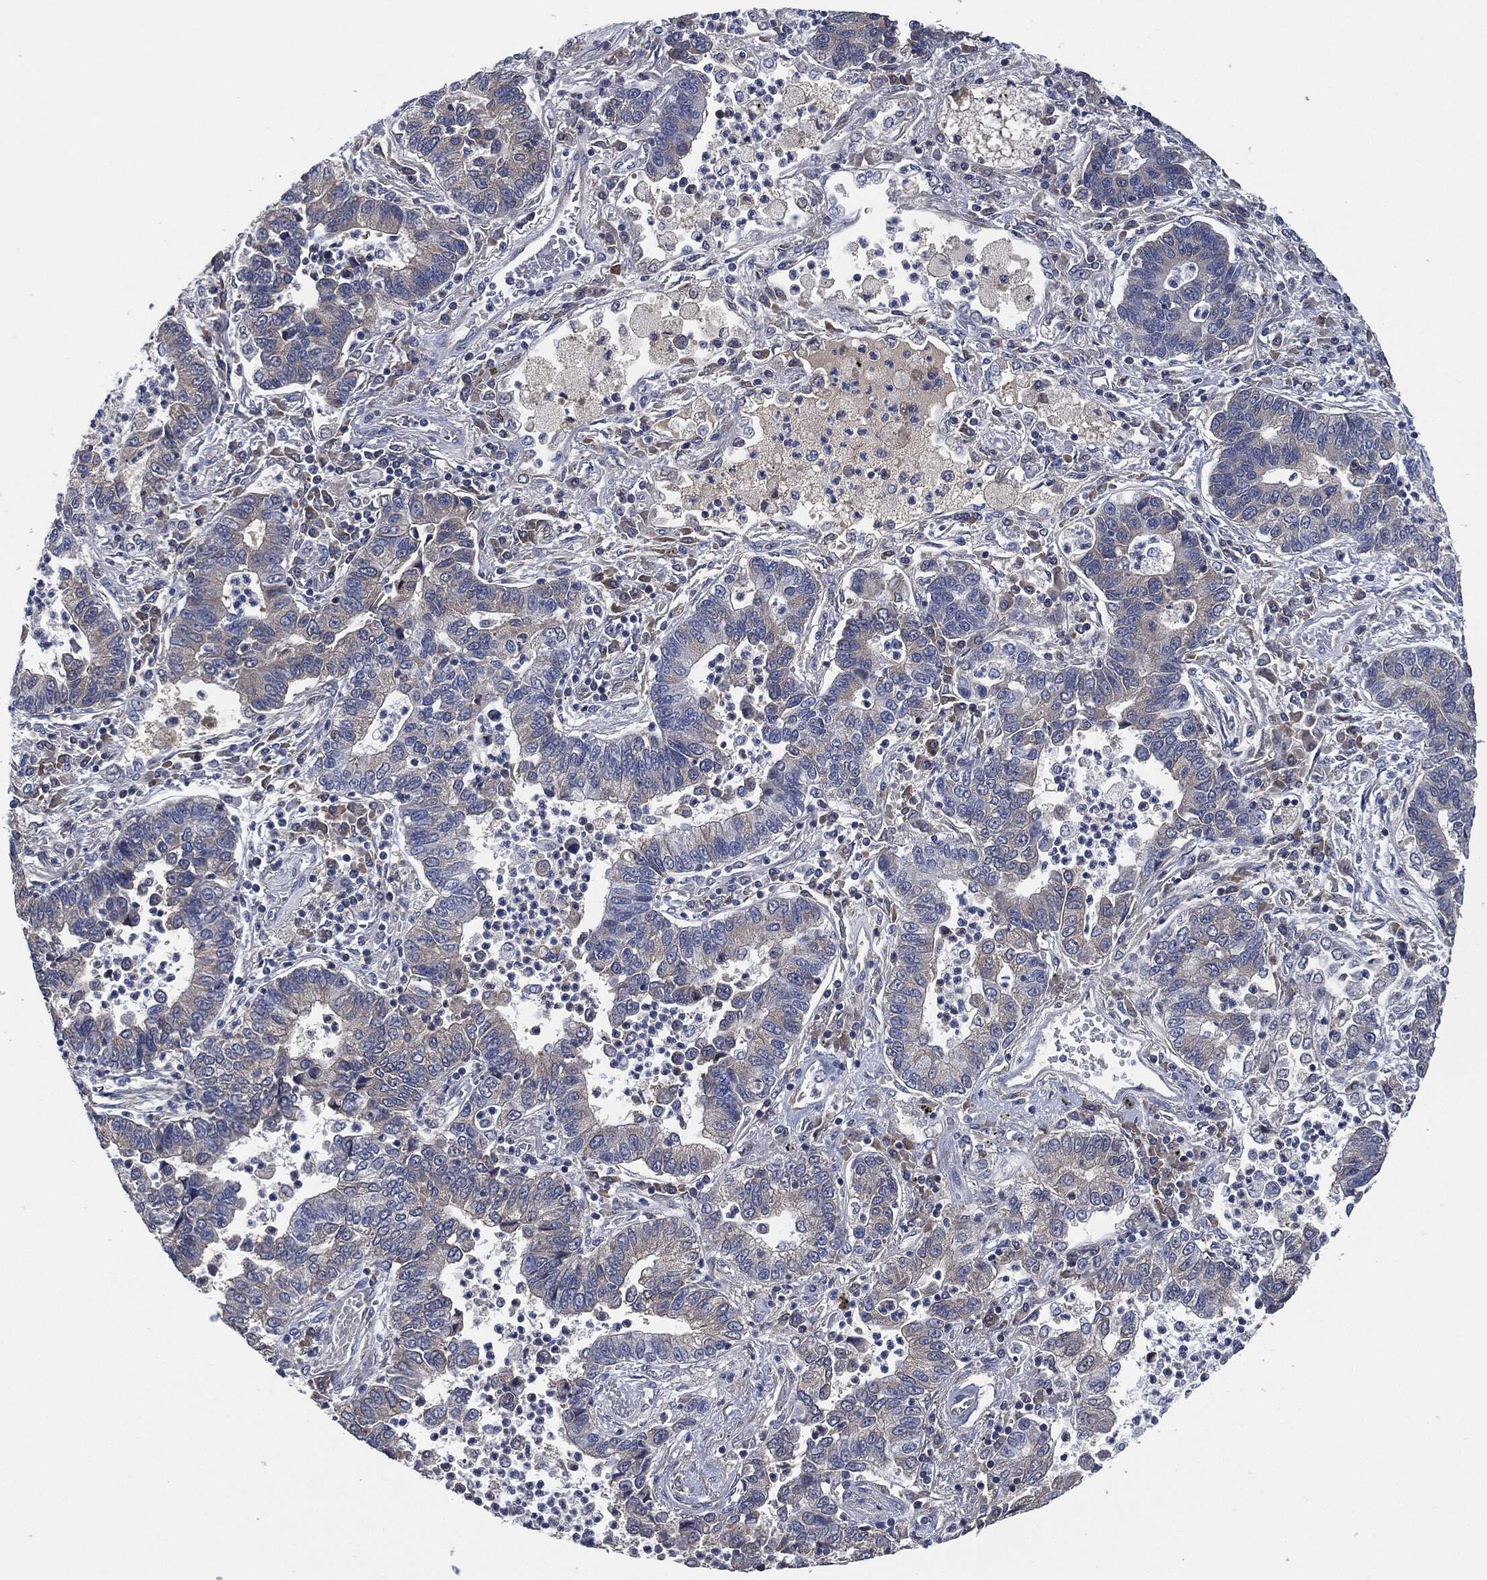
{"staining": {"intensity": "negative", "quantity": "none", "location": "none"}, "tissue": "lung cancer", "cell_type": "Tumor cells", "image_type": "cancer", "snomed": [{"axis": "morphology", "description": "Adenocarcinoma, NOS"}, {"axis": "topography", "description": "Lung"}], "caption": "Tumor cells are negative for brown protein staining in lung cancer. Nuclei are stained in blue.", "gene": "IL2RG", "patient": {"sex": "female", "age": 57}}